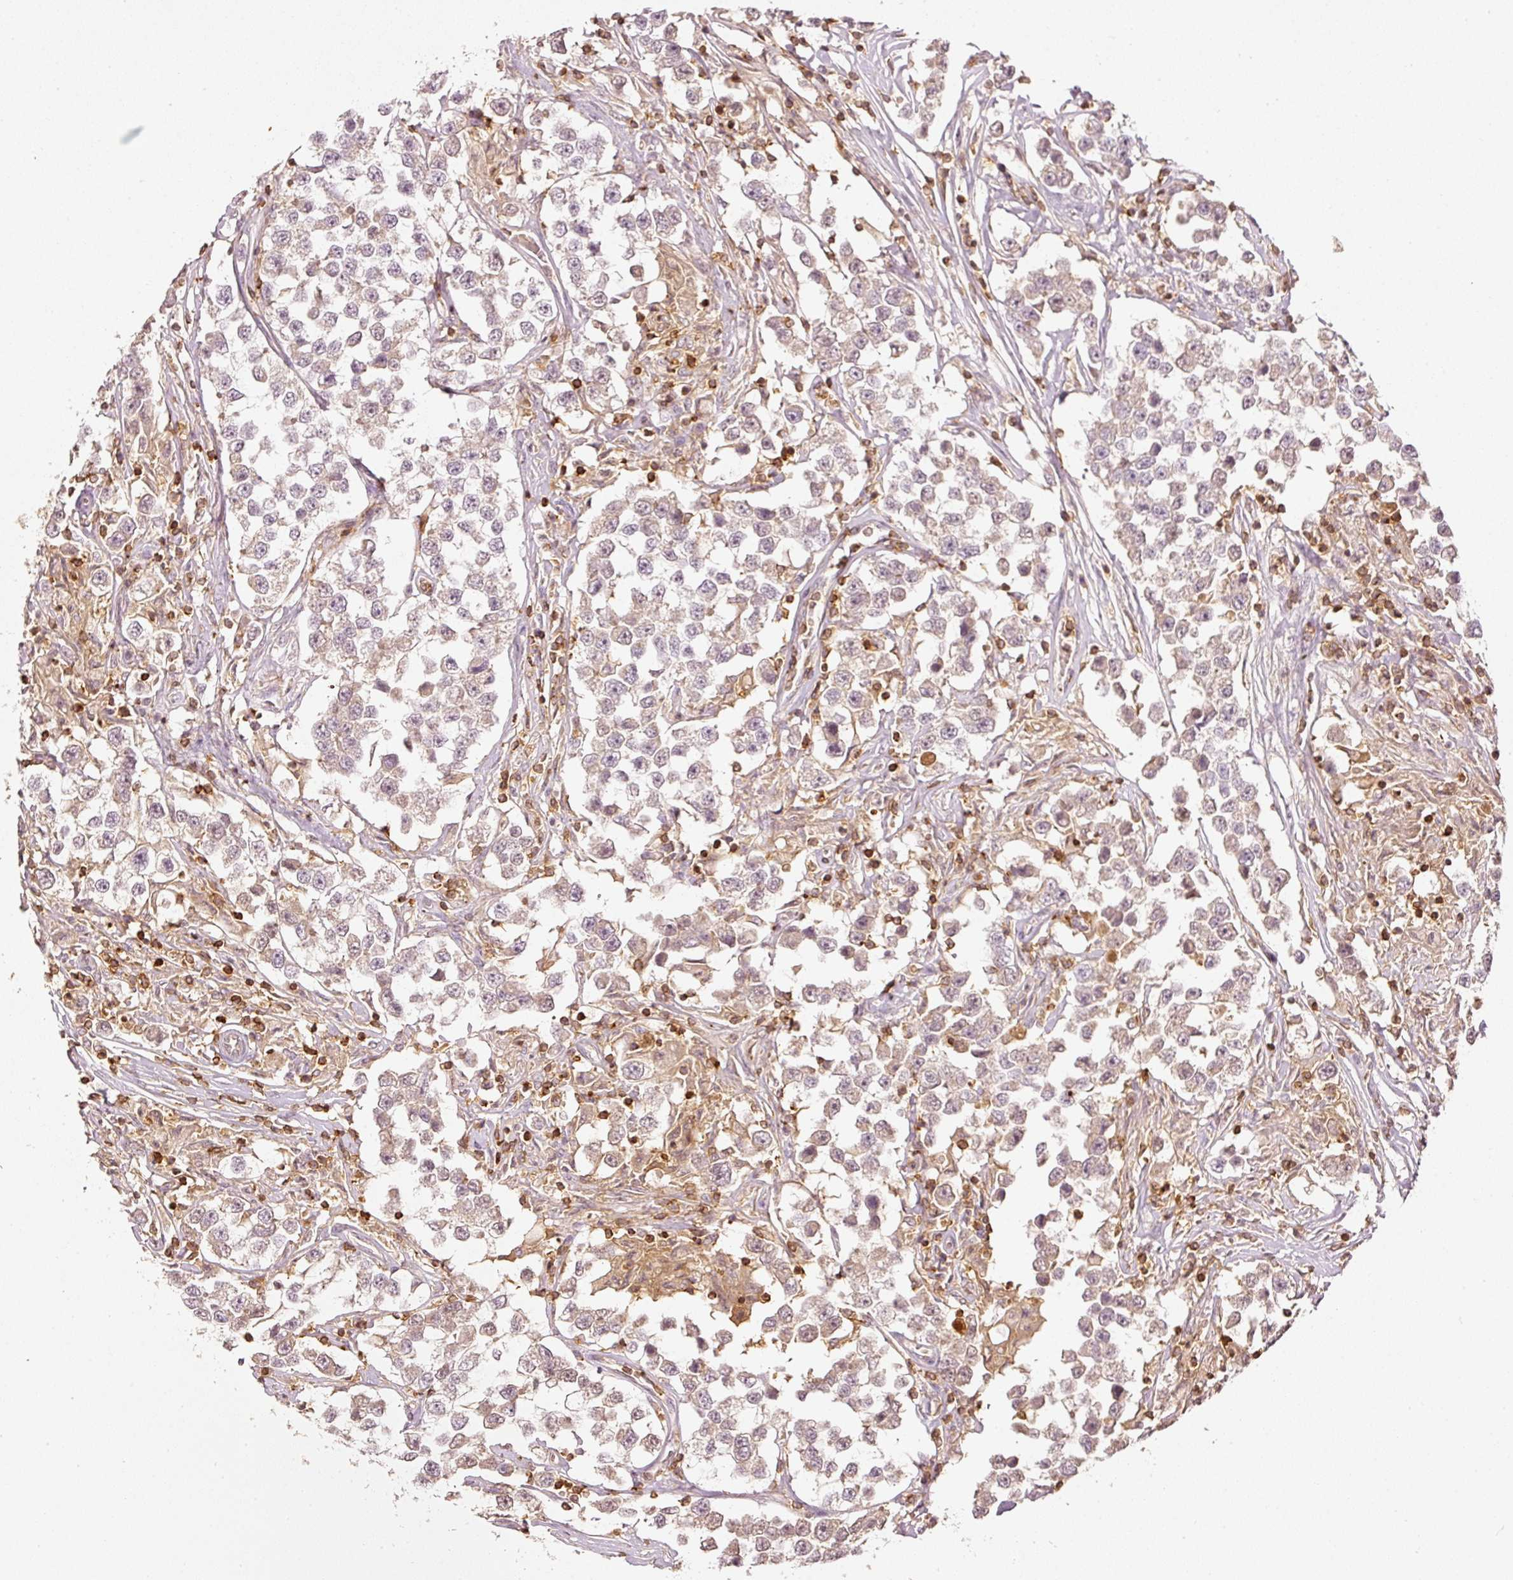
{"staining": {"intensity": "weak", "quantity": "25%-75%", "location": "cytoplasmic/membranous"}, "tissue": "testis cancer", "cell_type": "Tumor cells", "image_type": "cancer", "snomed": [{"axis": "morphology", "description": "Seminoma, NOS"}, {"axis": "topography", "description": "Testis"}], "caption": "Protein analysis of testis seminoma tissue demonstrates weak cytoplasmic/membranous staining in about 25%-75% of tumor cells.", "gene": "EVL", "patient": {"sex": "male", "age": 46}}